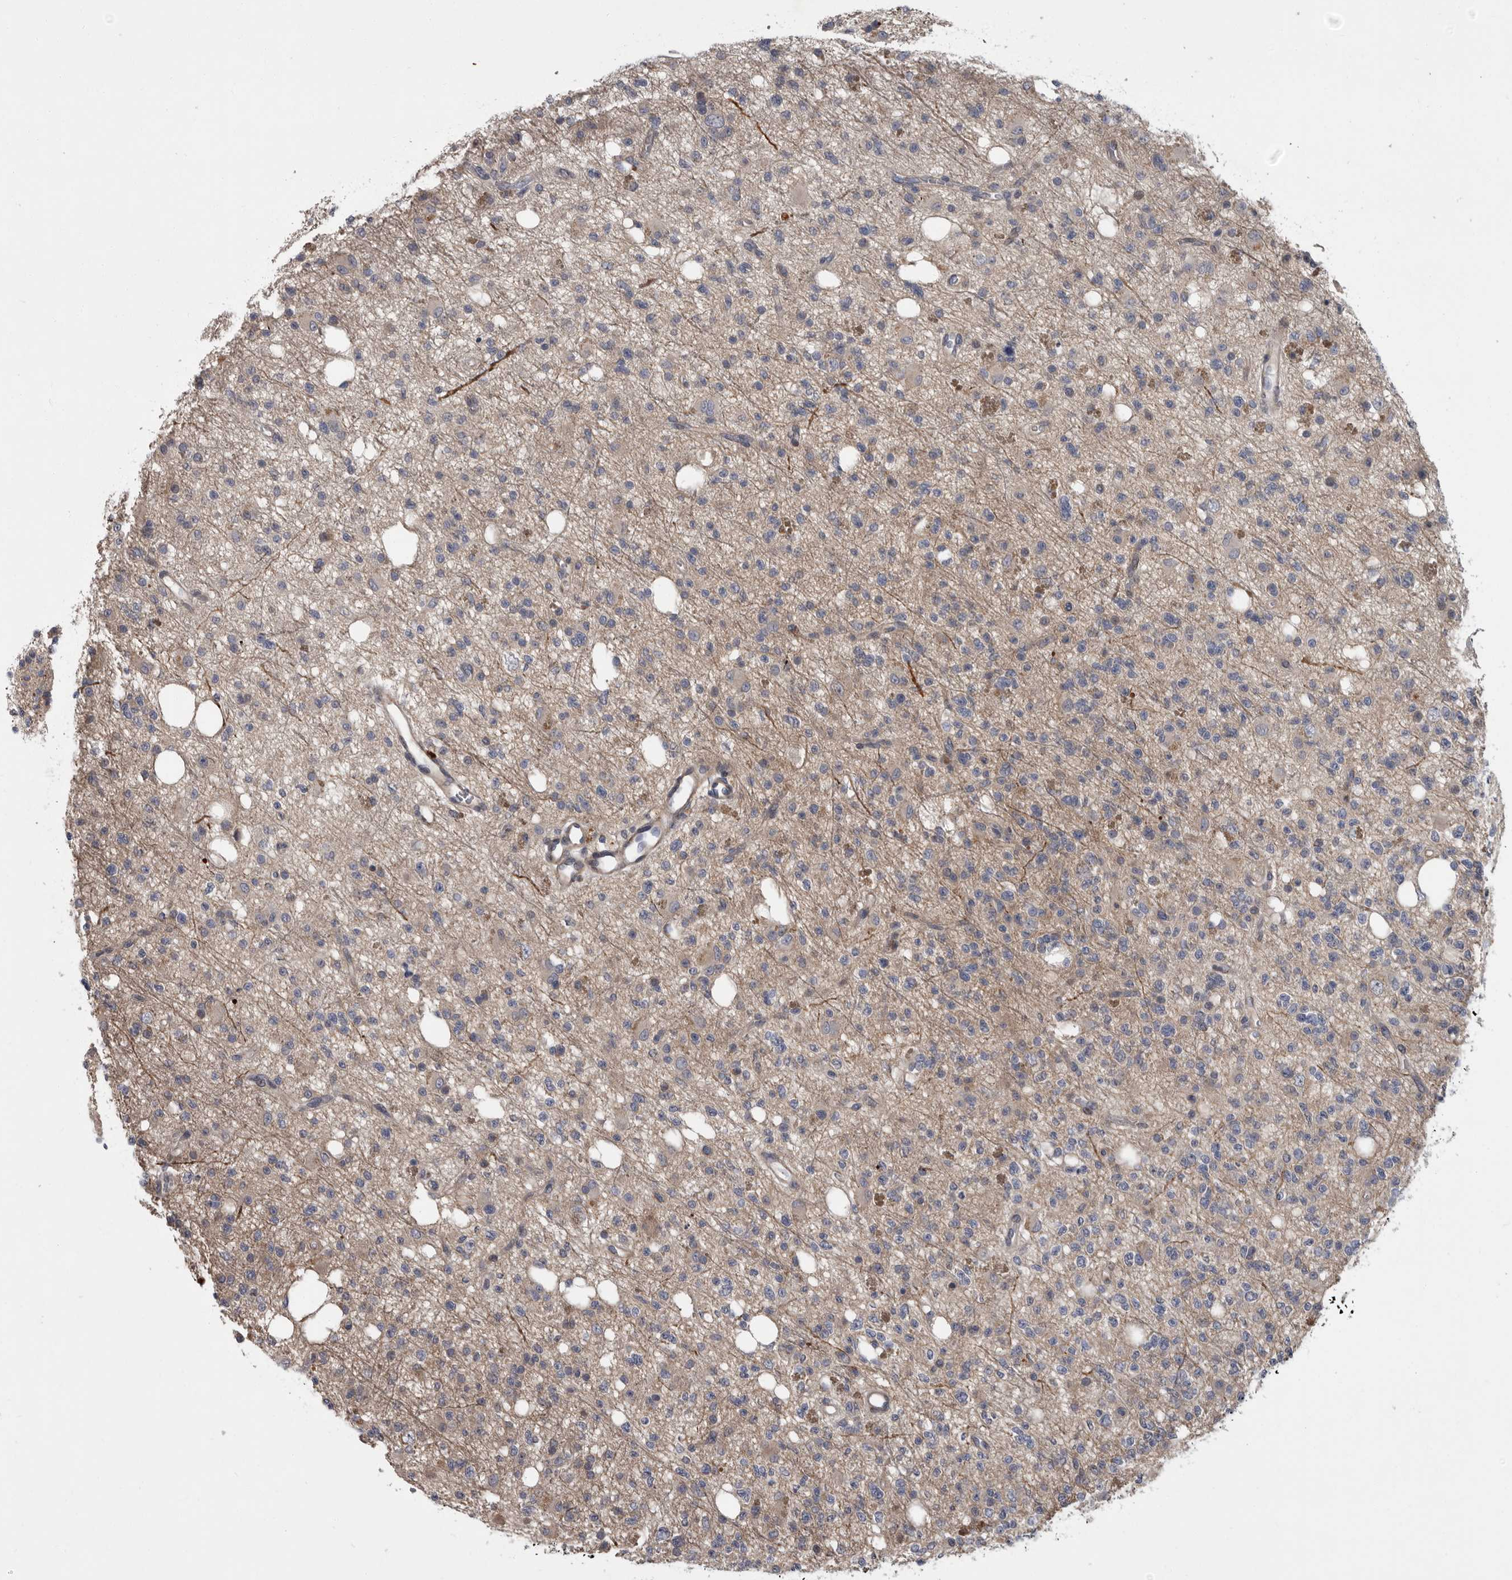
{"staining": {"intensity": "negative", "quantity": "none", "location": "none"}, "tissue": "glioma", "cell_type": "Tumor cells", "image_type": "cancer", "snomed": [{"axis": "morphology", "description": "Glioma, malignant, High grade"}, {"axis": "topography", "description": "Brain"}], "caption": "Protein analysis of glioma shows no significant expression in tumor cells.", "gene": "PDE7A", "patient": {"sex": "female", "age": 62}}